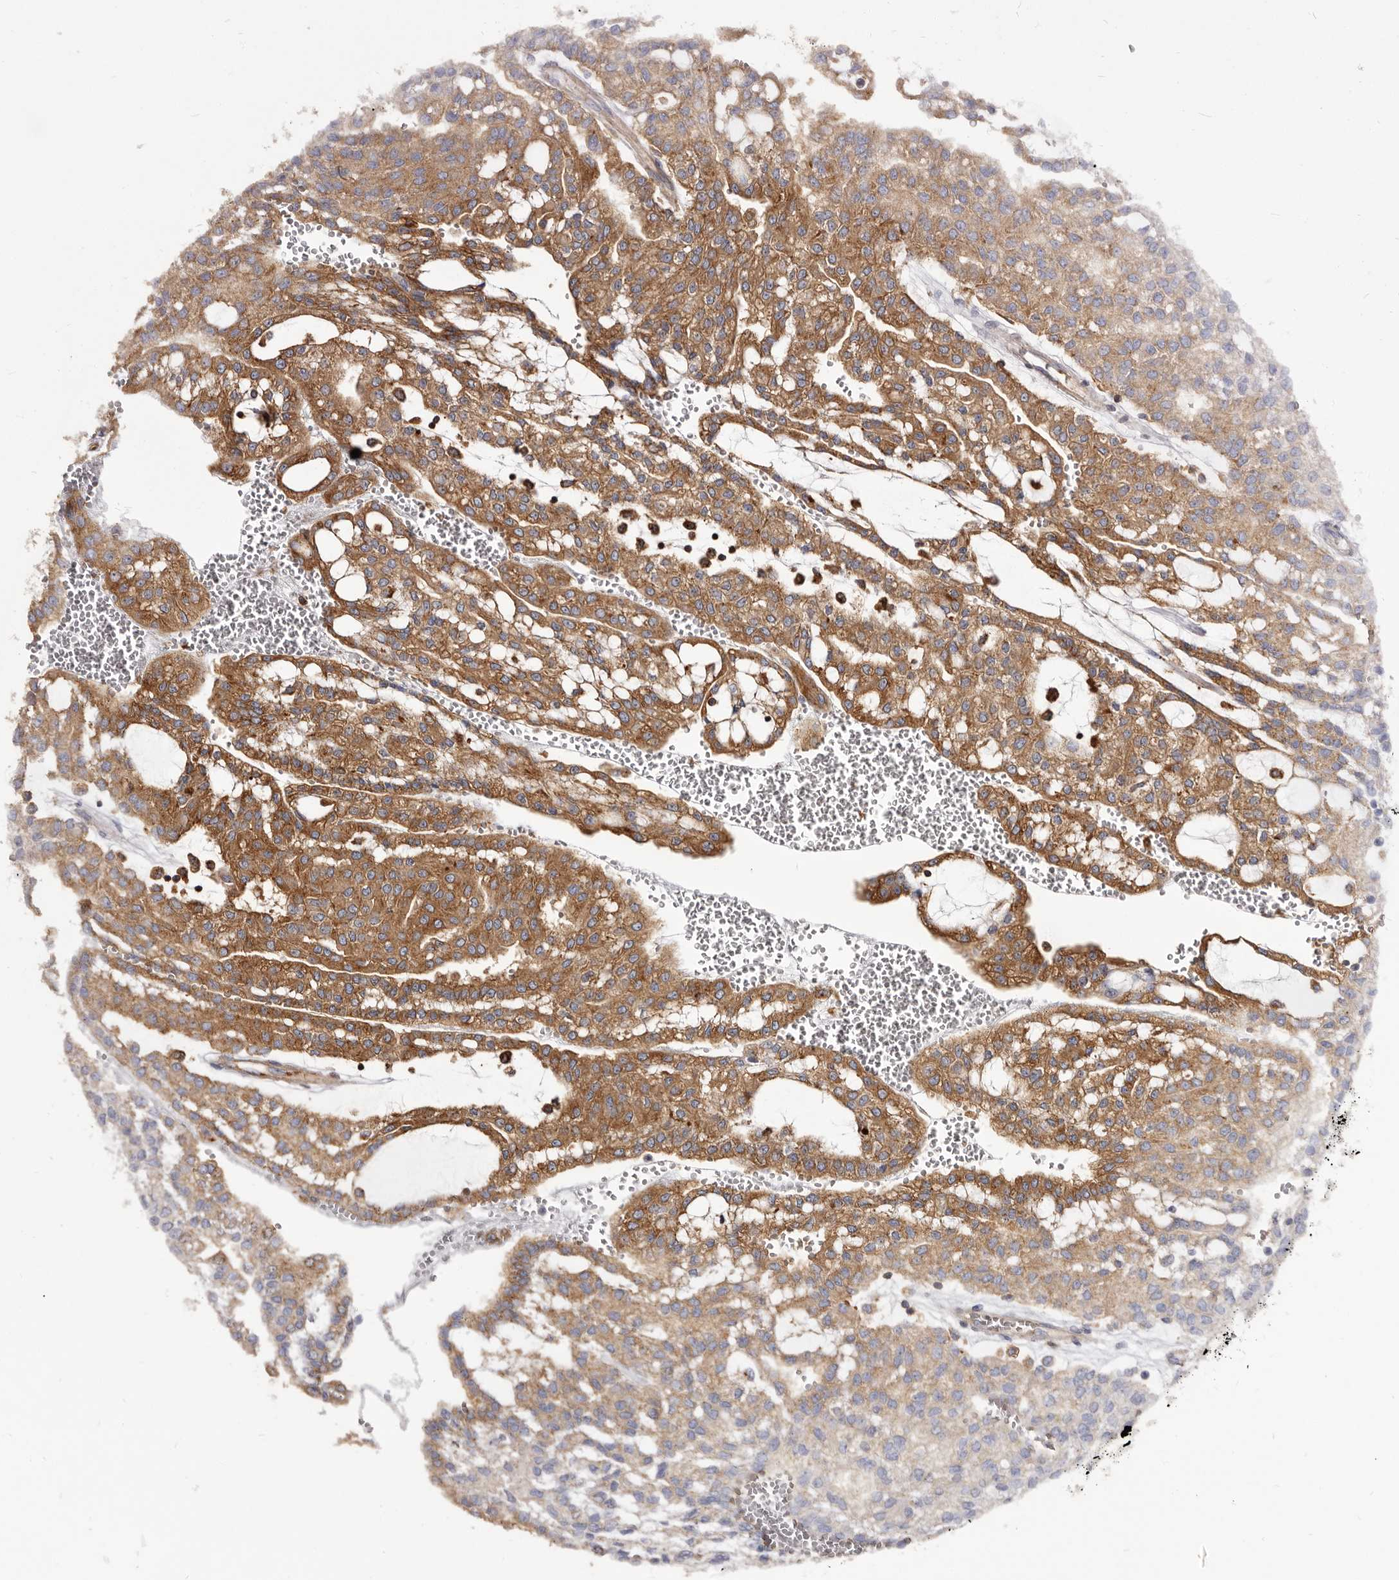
{"staining": {"intensity": "moderate", "quantity": ">75%", "location": "cytoplasmic/membranous"}, "tissue": "renal cancer", "cell_type": "Tumor cells", "image_type": "cancer", "snomed": [{"axis": "morphology", "description": "Adenocarcinoma, NOS"}, {"axis": "topography", "description": "Kidney"}], "caption": "Moderate cytoplasmic/membranous positivity is identified in approximately >75% of tumor cells in adenocarcinoma (renal).", "gene": "TPD52", "patient": {"sex": "male", "age": 63}}